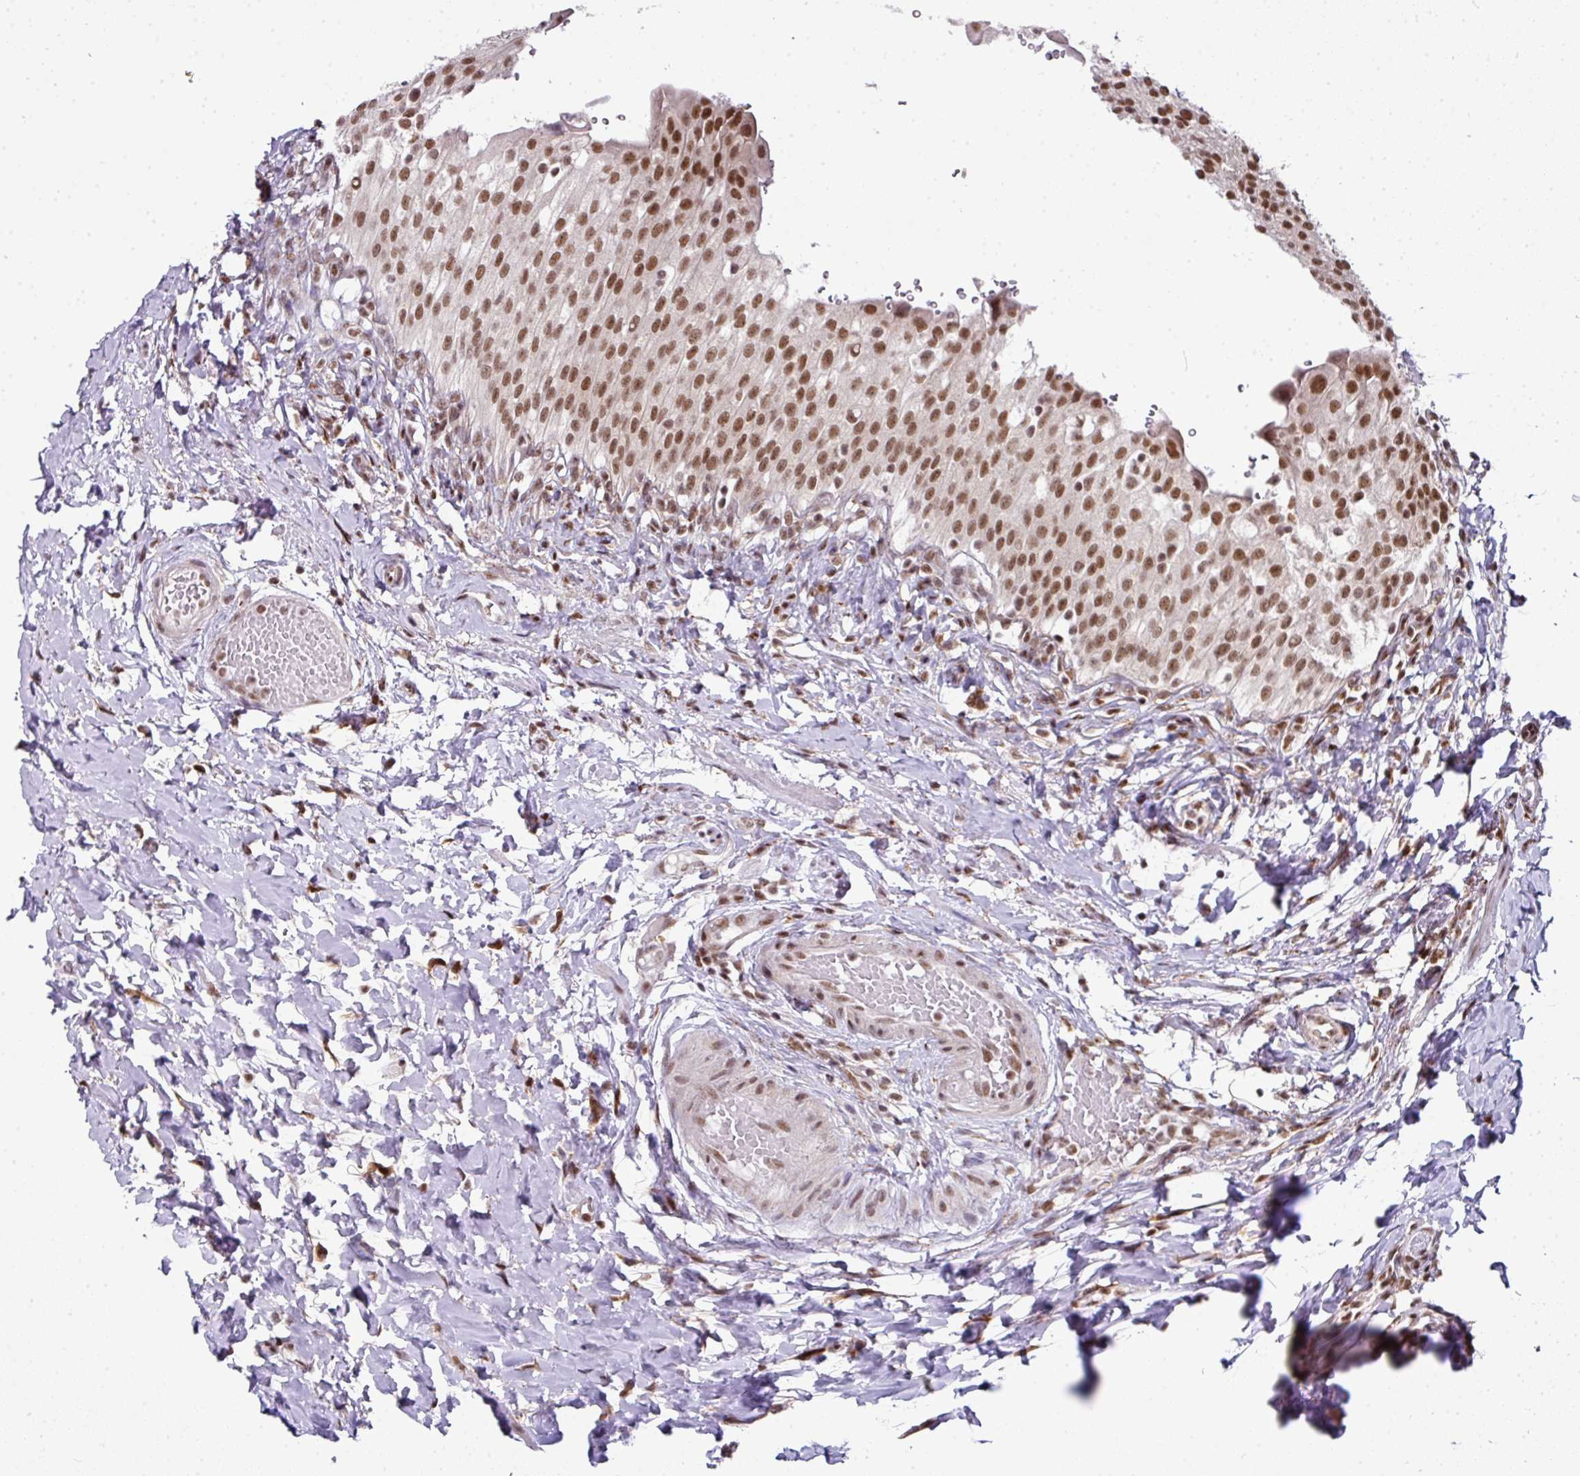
{"staining": {"intensity": "strong", "quantity": ">75%", "location": "nuclear"}, "tissue": "urinary bladder", "cell_type": "Urothelial cells", "image_type": "normal", "snomed": [{"axis": "morphology", "description": "Normal tissue, NOS"}, {"axis": "morphology", "description": "Inflammation, NOS"}, {"axis": "topography", "description": "Urinary bladder"}], "caption": "Immunohistochemical staining of benign human urinary bladder demonstrates >75% levels of strong nuclear protein expression in approximately >75% of urothelial cells. (Brightfield microscopy of DAB IHC at high magnification).", "gene": "NFYA", "patient": {"sex": "male", "age": 64}}